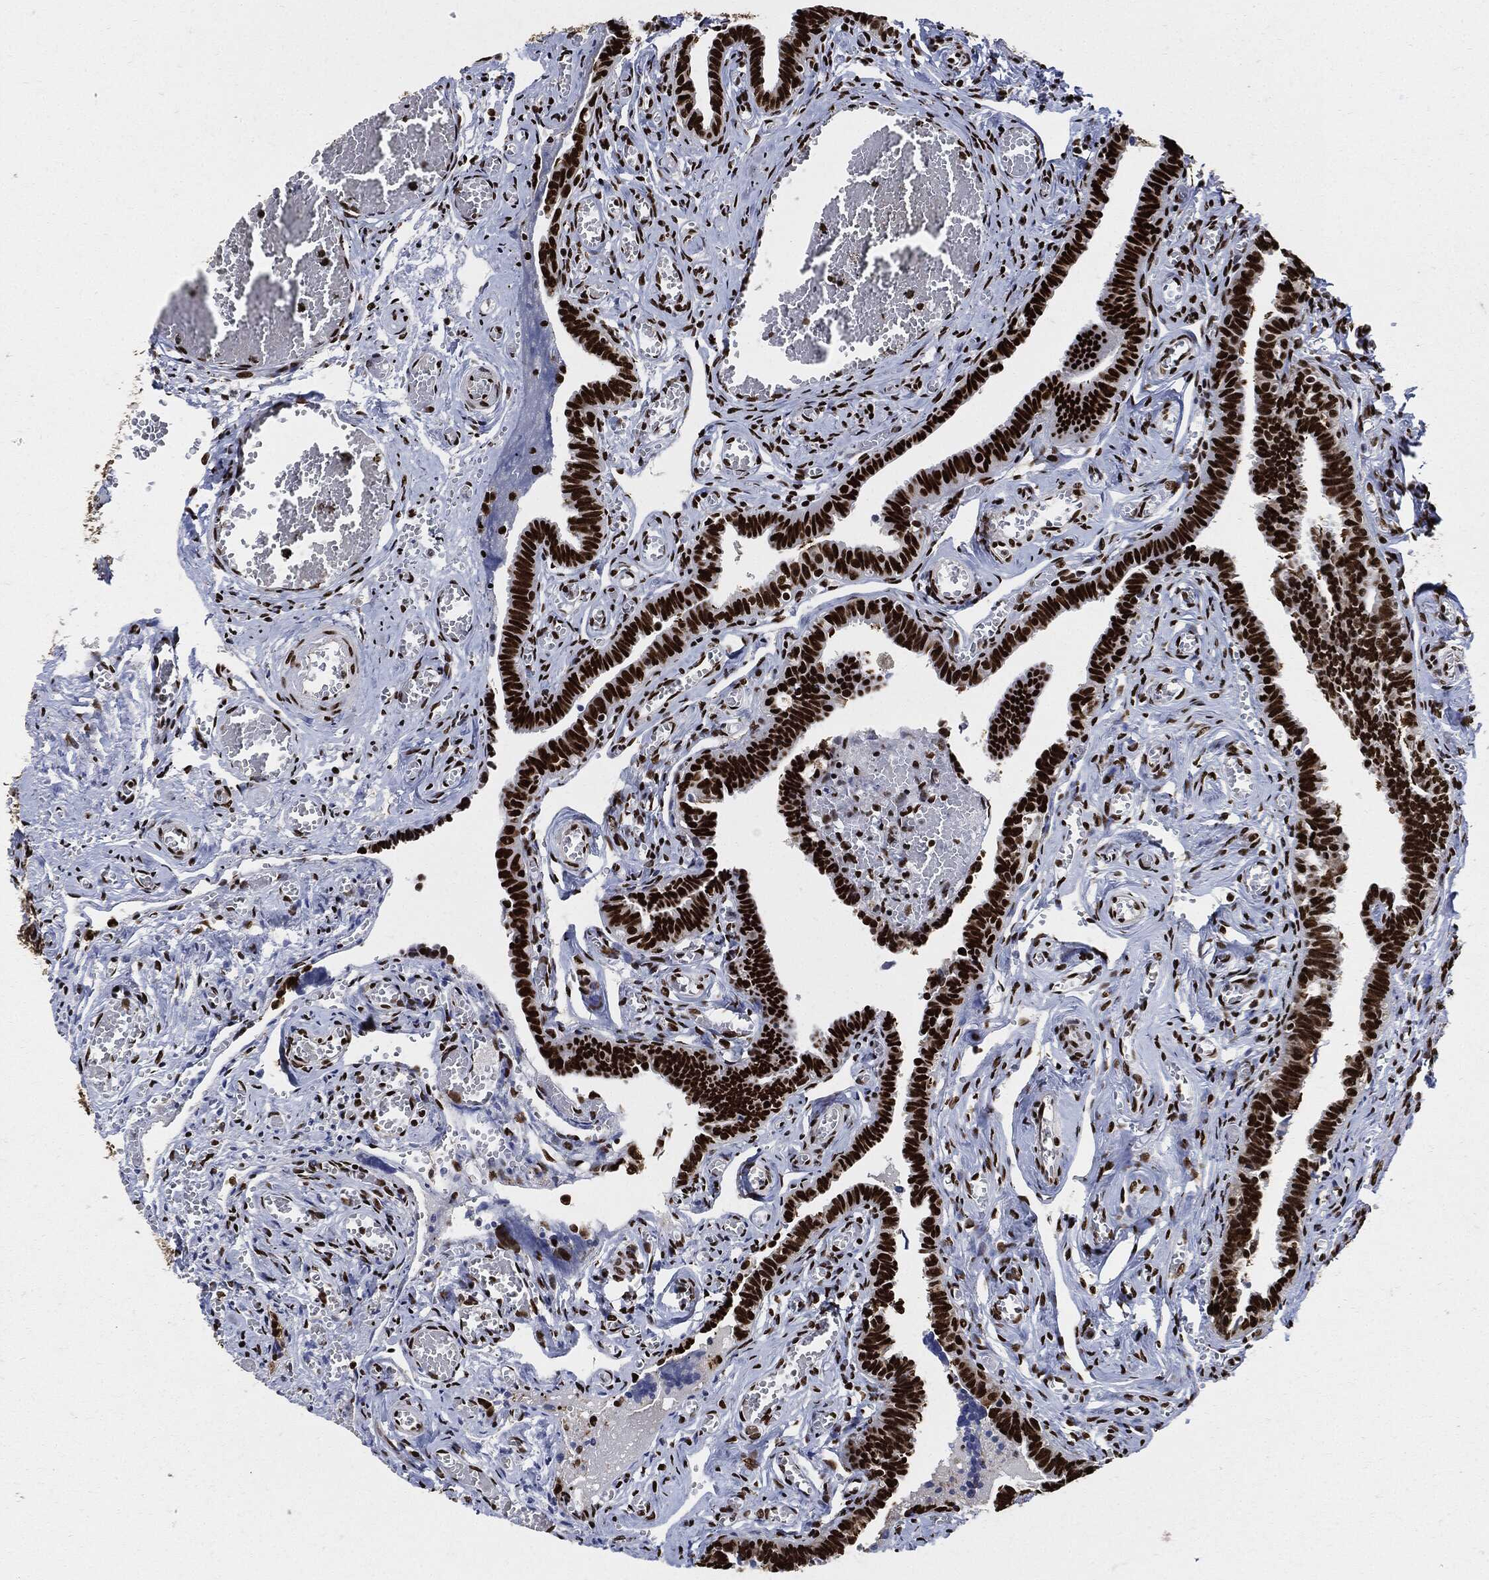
{"staining": {"intensity": "strong", "quantity": ">75%", "location": "nuclear"}, "tissue": "fallopian tube", "cell_type": "Glandular cells", "image_type": "normal", "snomed": [{"axis": "morphology", "description": "Normal tissue, NOS"}, {"axis": "topography", "description": "Vascular tissue"}, {"axis": "topography", "description": "Fallopian tube"}], "caption": "Immunohistochemical staining of benign human fallopian tube demonstrates high levels of strong nuclear staining in about >75% of glandular cells.", "gene": "RECQL", "patient": {"sex": "female", "age": 67}}